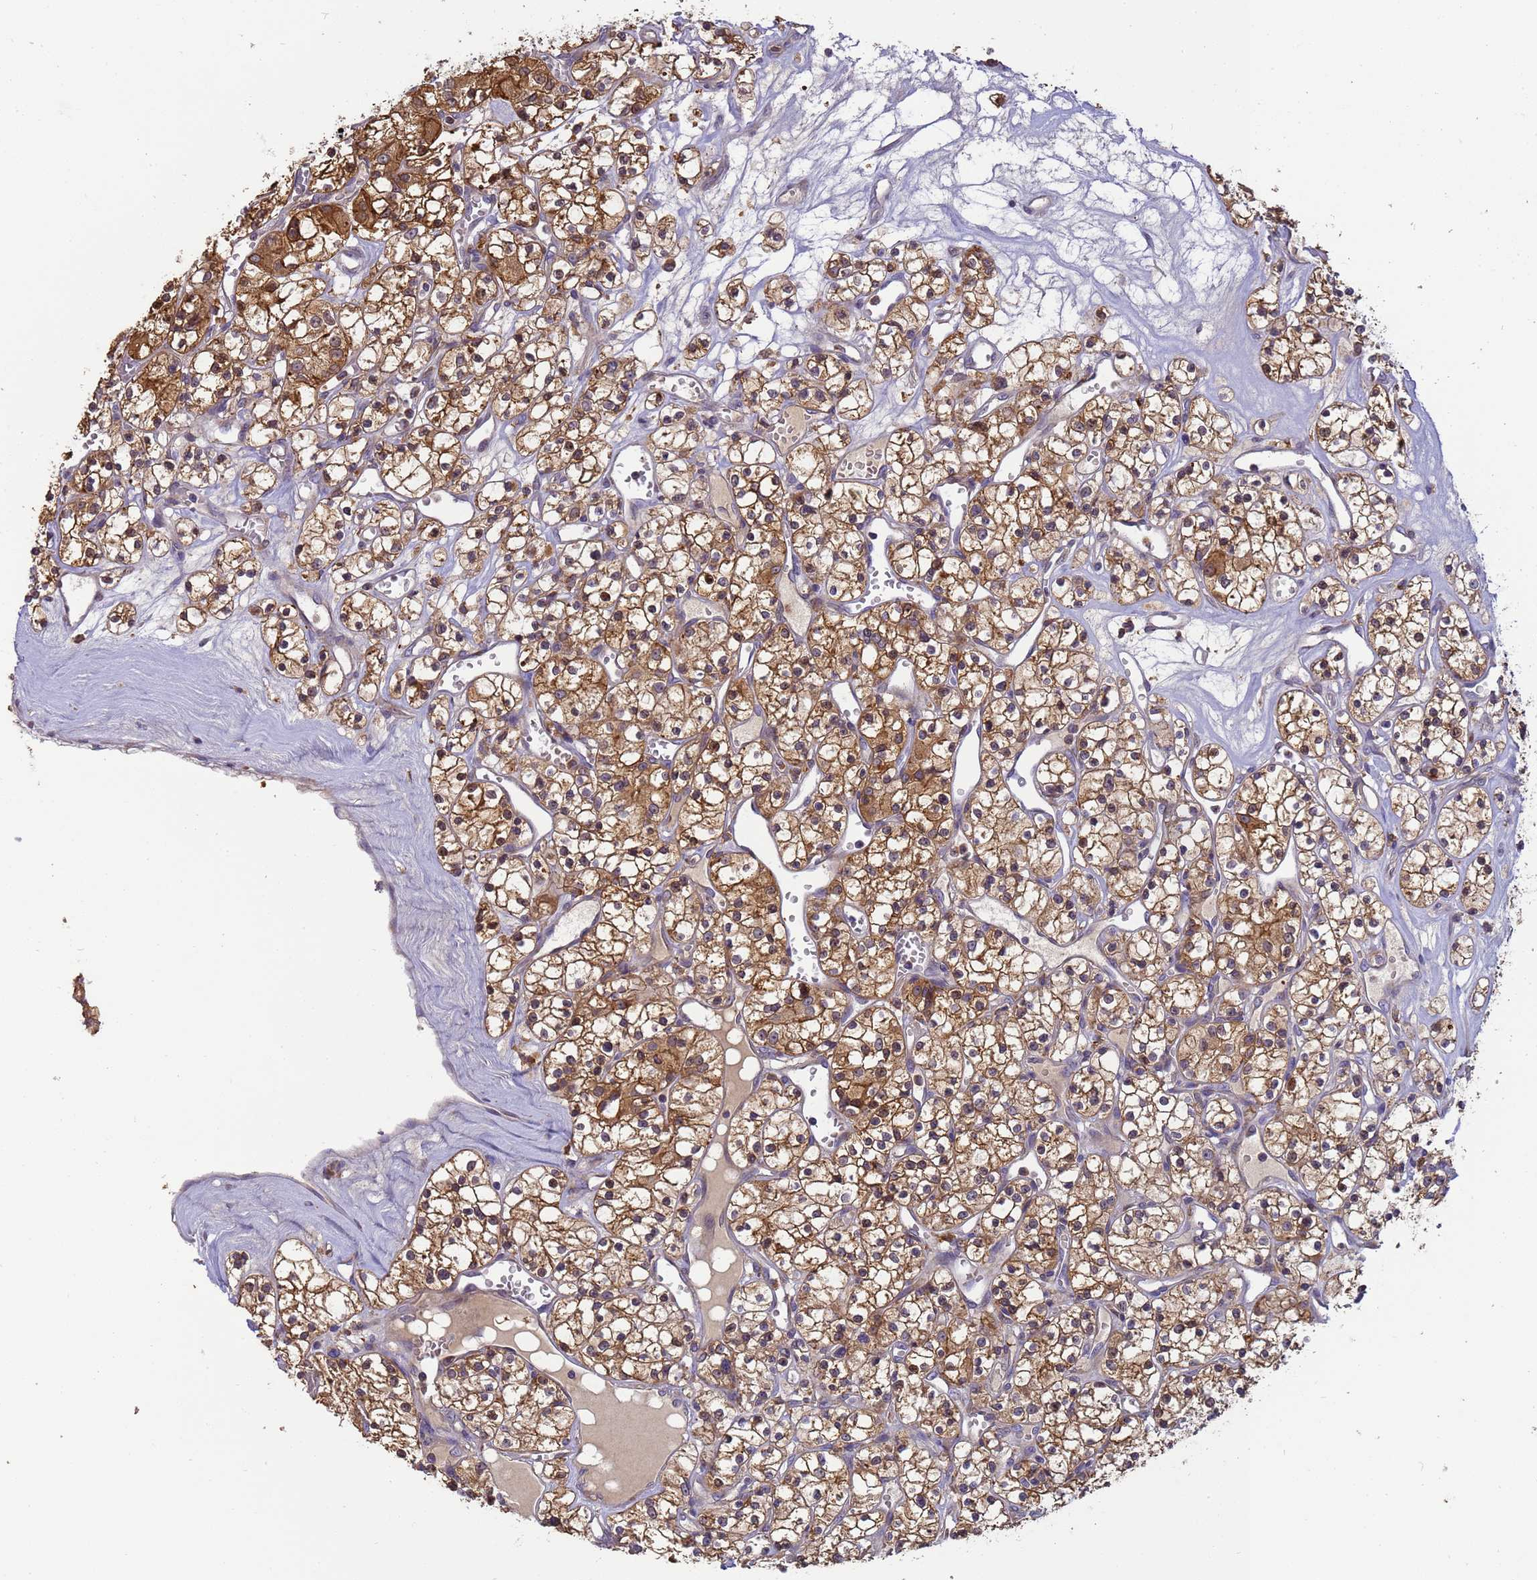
{"staining": {"intensity": "moderate", "quantity": ">75%", "location": "cytoplasmic/membranous"}, "tissue": "renal cancer", "cell_type": "Tumor cells", "image_type": "cancer", "snomed": [{"axis": "morphology", "description": "Adenocarcinoma, NOS"}, {"axis": "topography", "description": "Kidney"}], "caption": "IHC of renal cancer exhibits medium levels of moderate cytoplasmic/membranous positivity in about >75% of tumor cells.", "gene": "M6PR", "patient": {"sex": "female", "age": 59}}